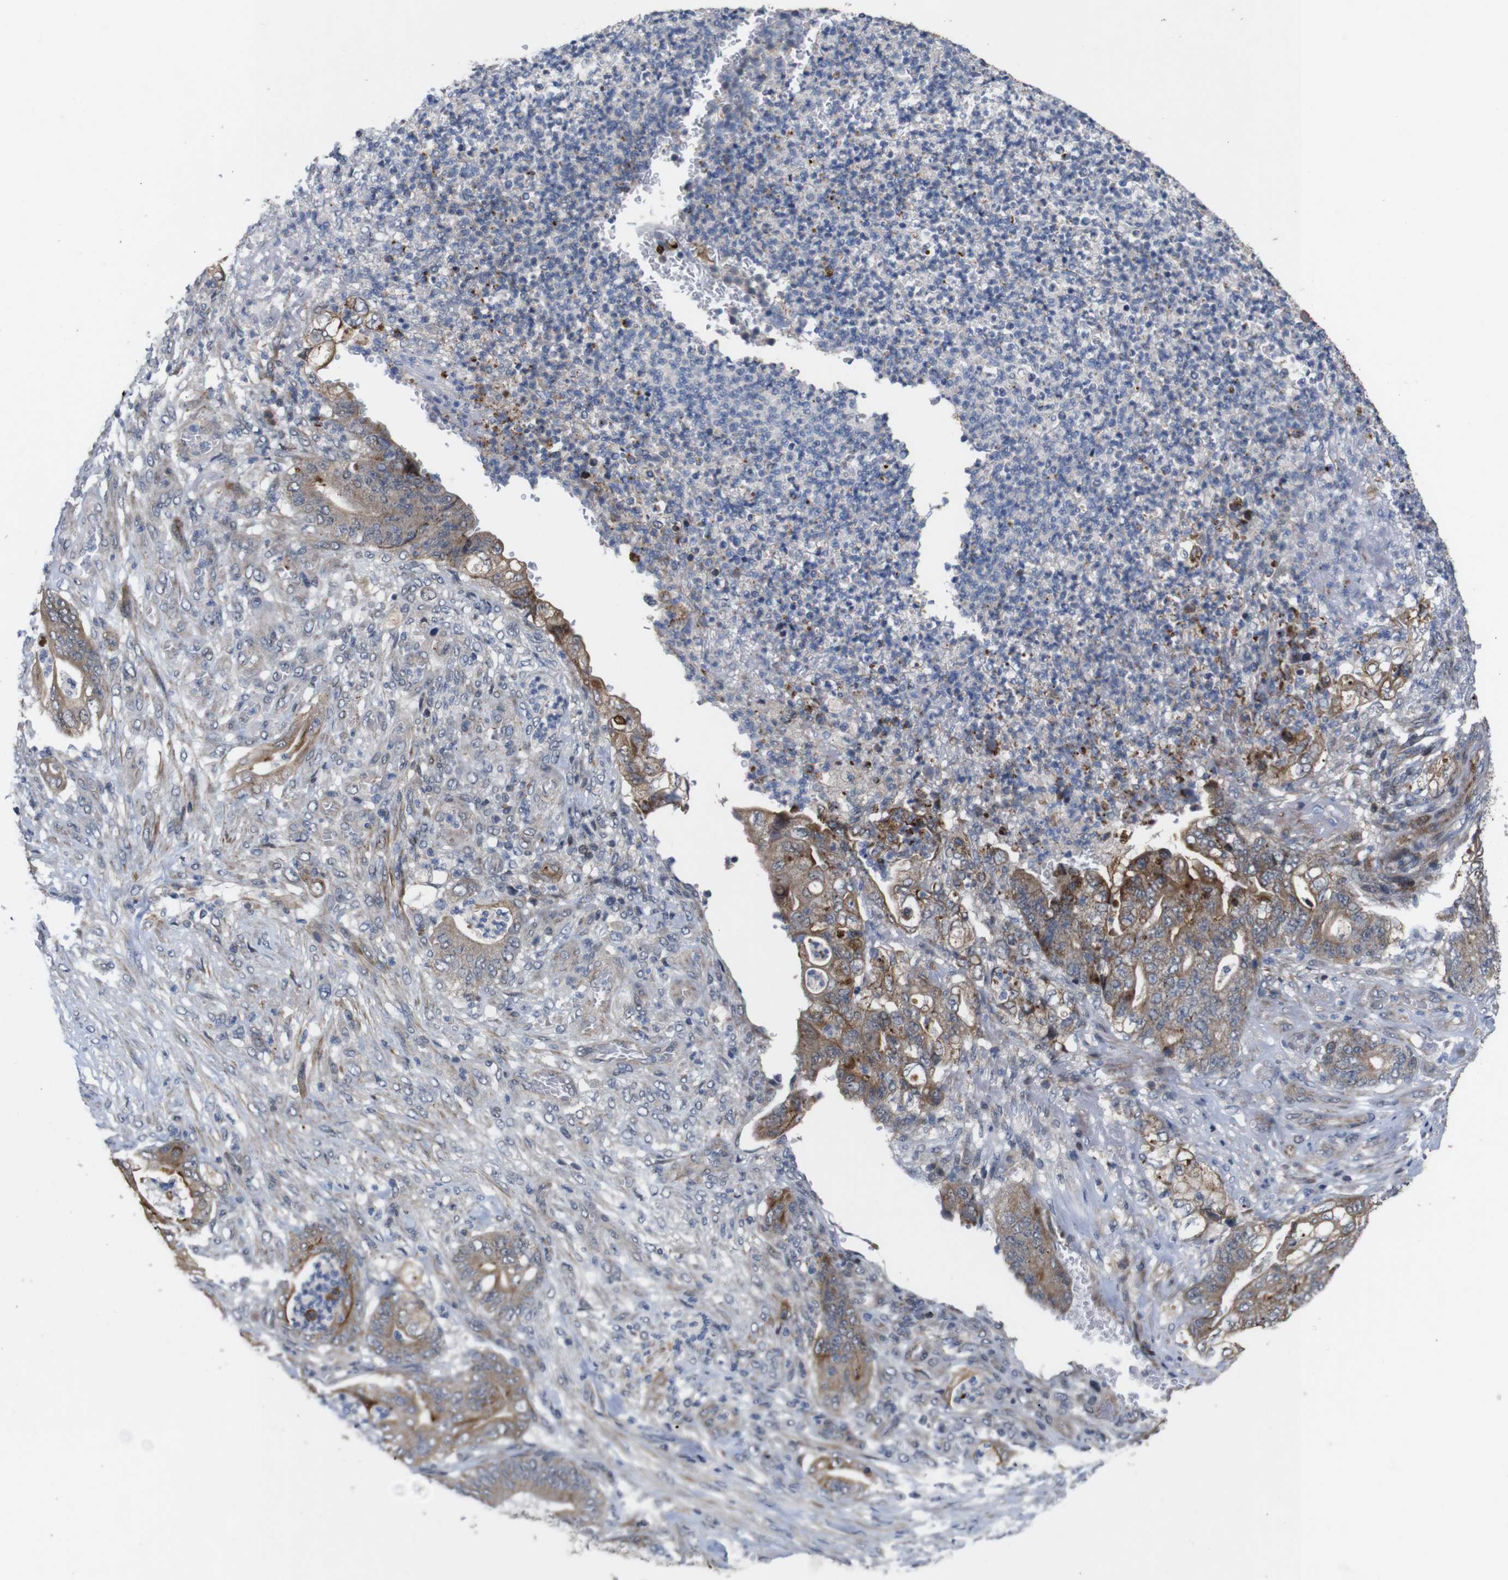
{"staining": {"intensity": "moderate", "quantity": ">75%", "location": "cytoplasmic/membranous"}, "tissue": "stomach cancer", "cell_type": "Tumor cells", "image_type": "cancer", "snomed": [{"axis": "morphology", "description": "Adenocarcinoma, NOS"}, {"axis": "topography", "description": "Stomach"}], "caption": "Stomach cancer stained with a brown dye displays moderate cytoplasmic/membranous positive expression in approximately >75% of tumor cells.", "gene": "ATP7B", "patient": {"sex": "female", "age": 73}}